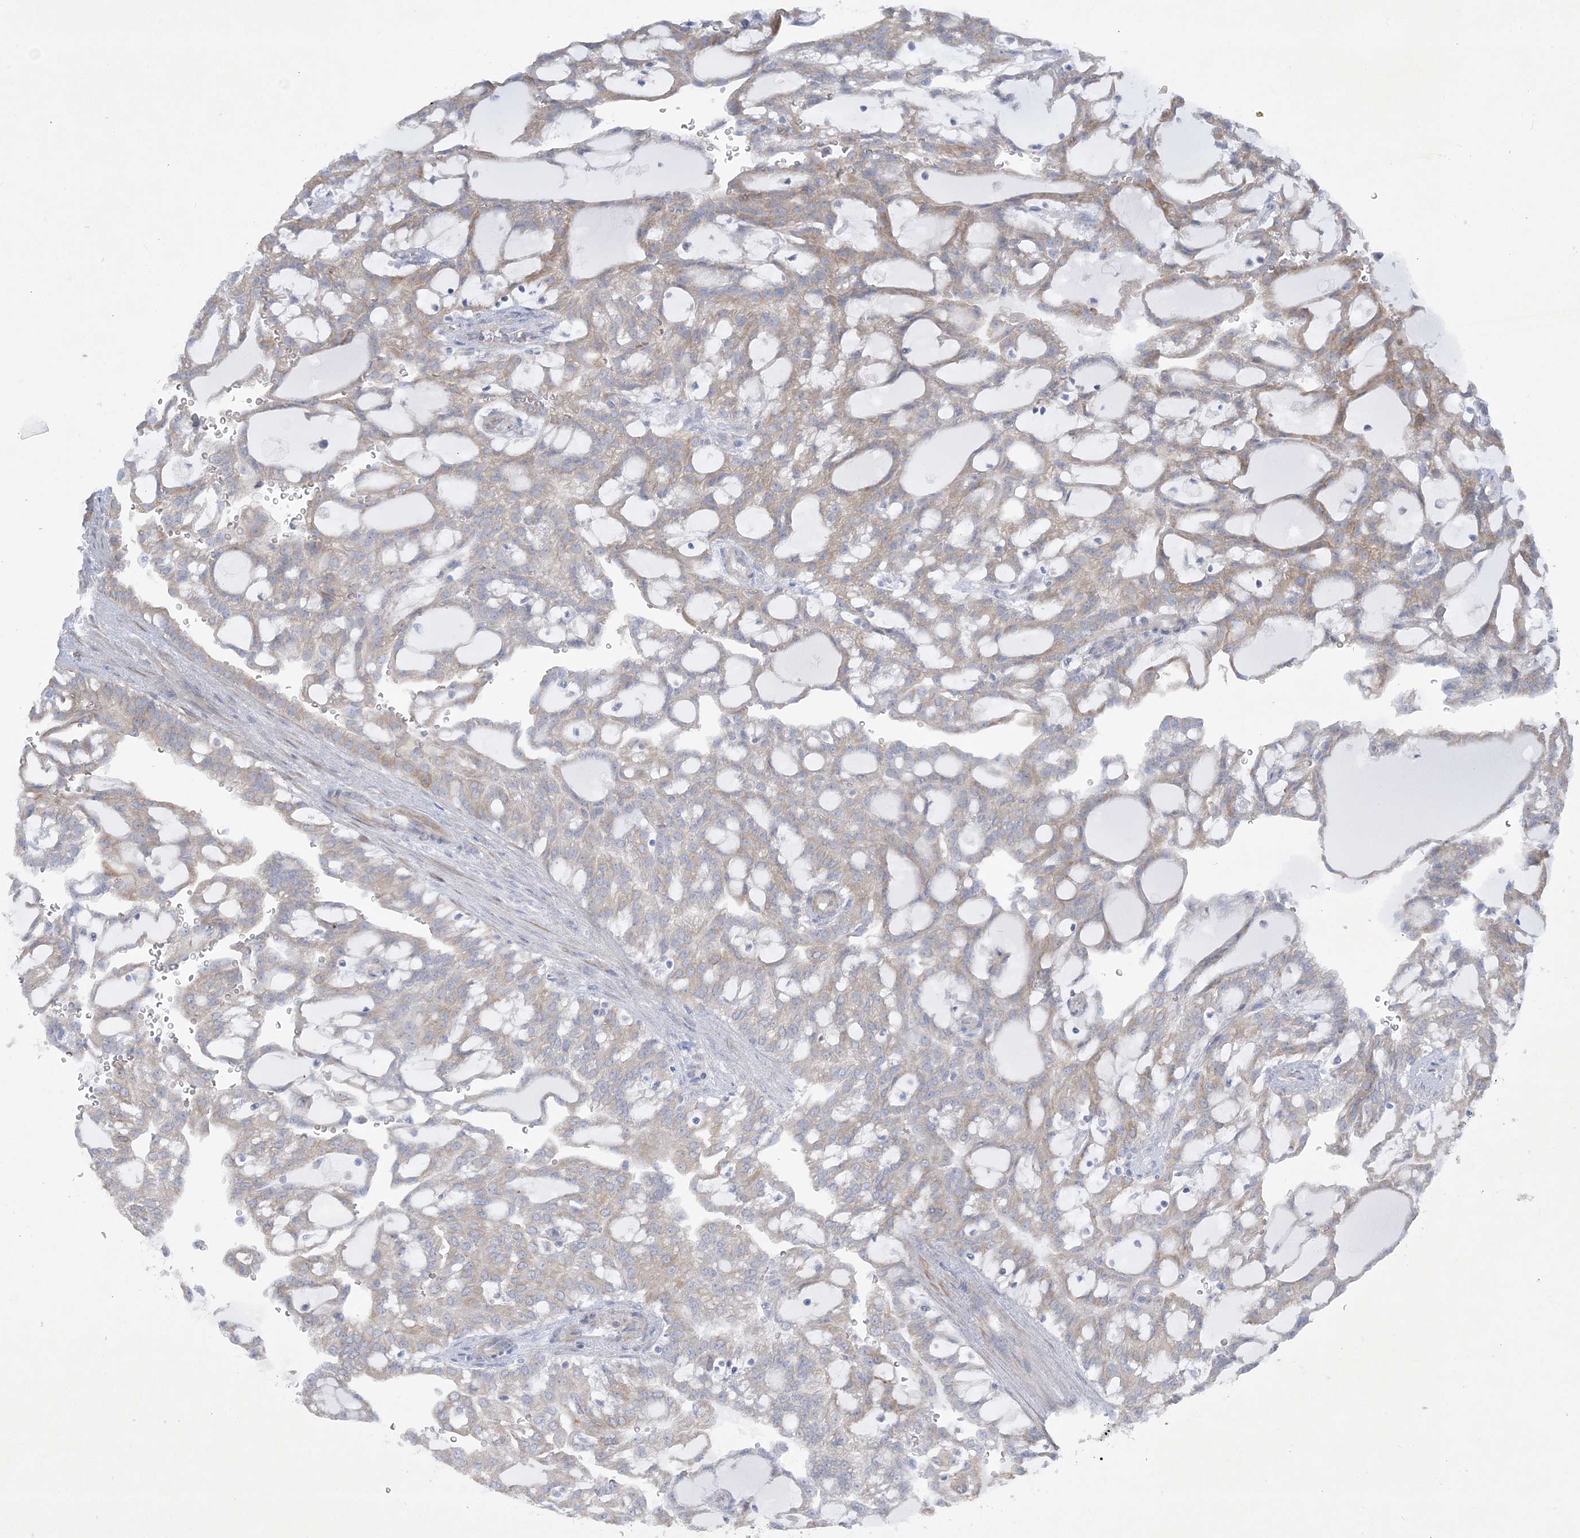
{"staining": {"intensity": "weak", "quantity": "25%-75%", "location": "cytoplasmic/membranous"}, "tissue": "renal cancer", "cell_type": "Tumor cells", "image_type": "cancer", "snomed": [{"axis": "morphology", "description": "Adenocarcinoma, NOS"}, {"axis": "topography", "description": "Kidney"}], "caption": "An image of human renal adenocarcinoma stained for a protein demonstrates weak cytoplasmic/membranous brown staining in tumor cells.", "gene": "FARSB", "patient": {"sex": "male", "age": 63}}